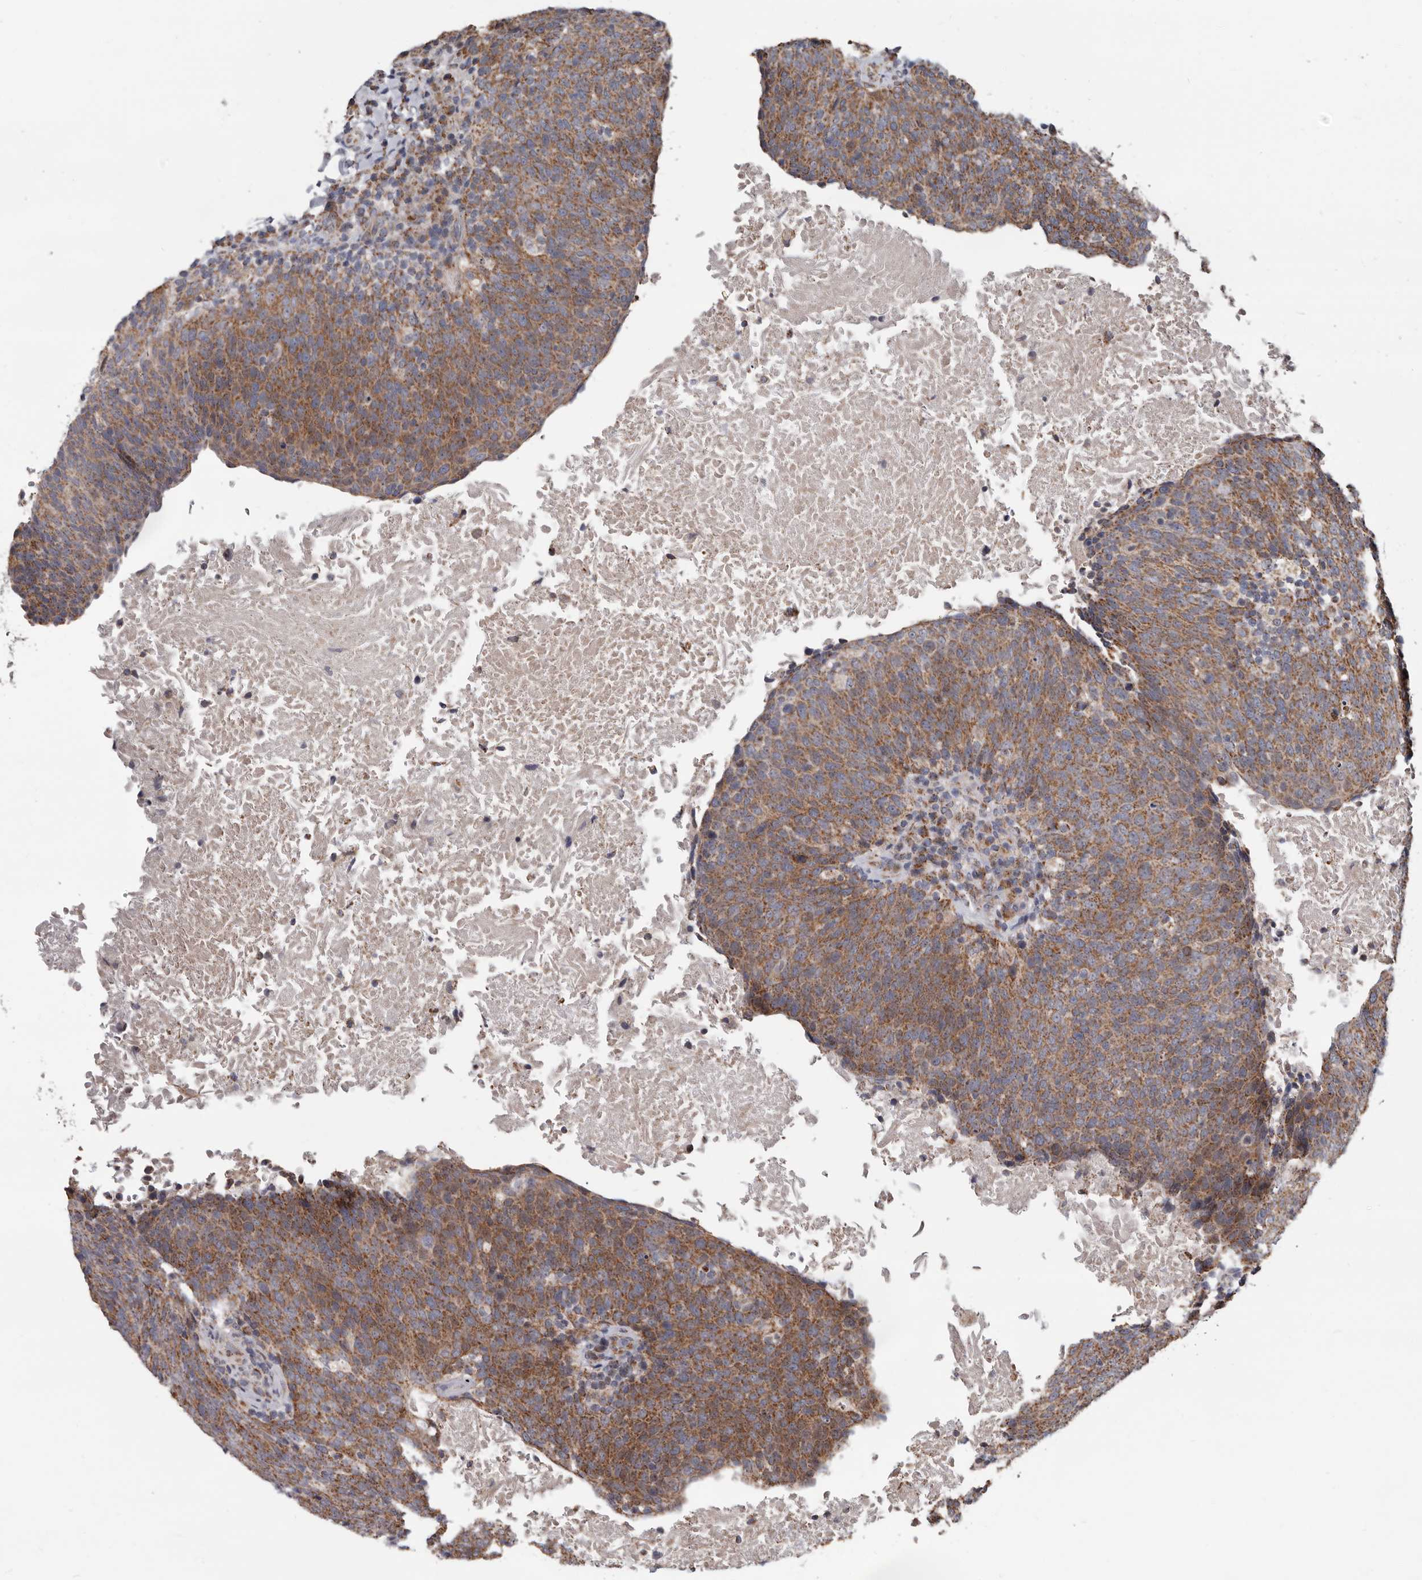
{"staining": {"intensity": "moderate", "quantity": ">75%", "location": "cytoplasmic/membranous"}, "tissue": "head and neck cancer", "cell_type": "Tumor cells", "image_type": "cancer", "snomed": [{"axis": "morphology", "description": "Squamous cell carcinoma, NOS"}, {"axis": "morphology", "description": "Squamous cell carcinoma, metastatic, NOS"}, {"axis": "topography", "description": "Lymph node"}, {"axis": "topography", "description": "Head-Neck"}], "caption": "Brown immunohistochemical staining in human head and neck cancer (squamous cell carcinoma) displays moderate cytoplasmic/membranous staining in approximately >75% of tumor cells.", "gene": "MRPL18", "patient": {"sex": "male", "age": 62}}